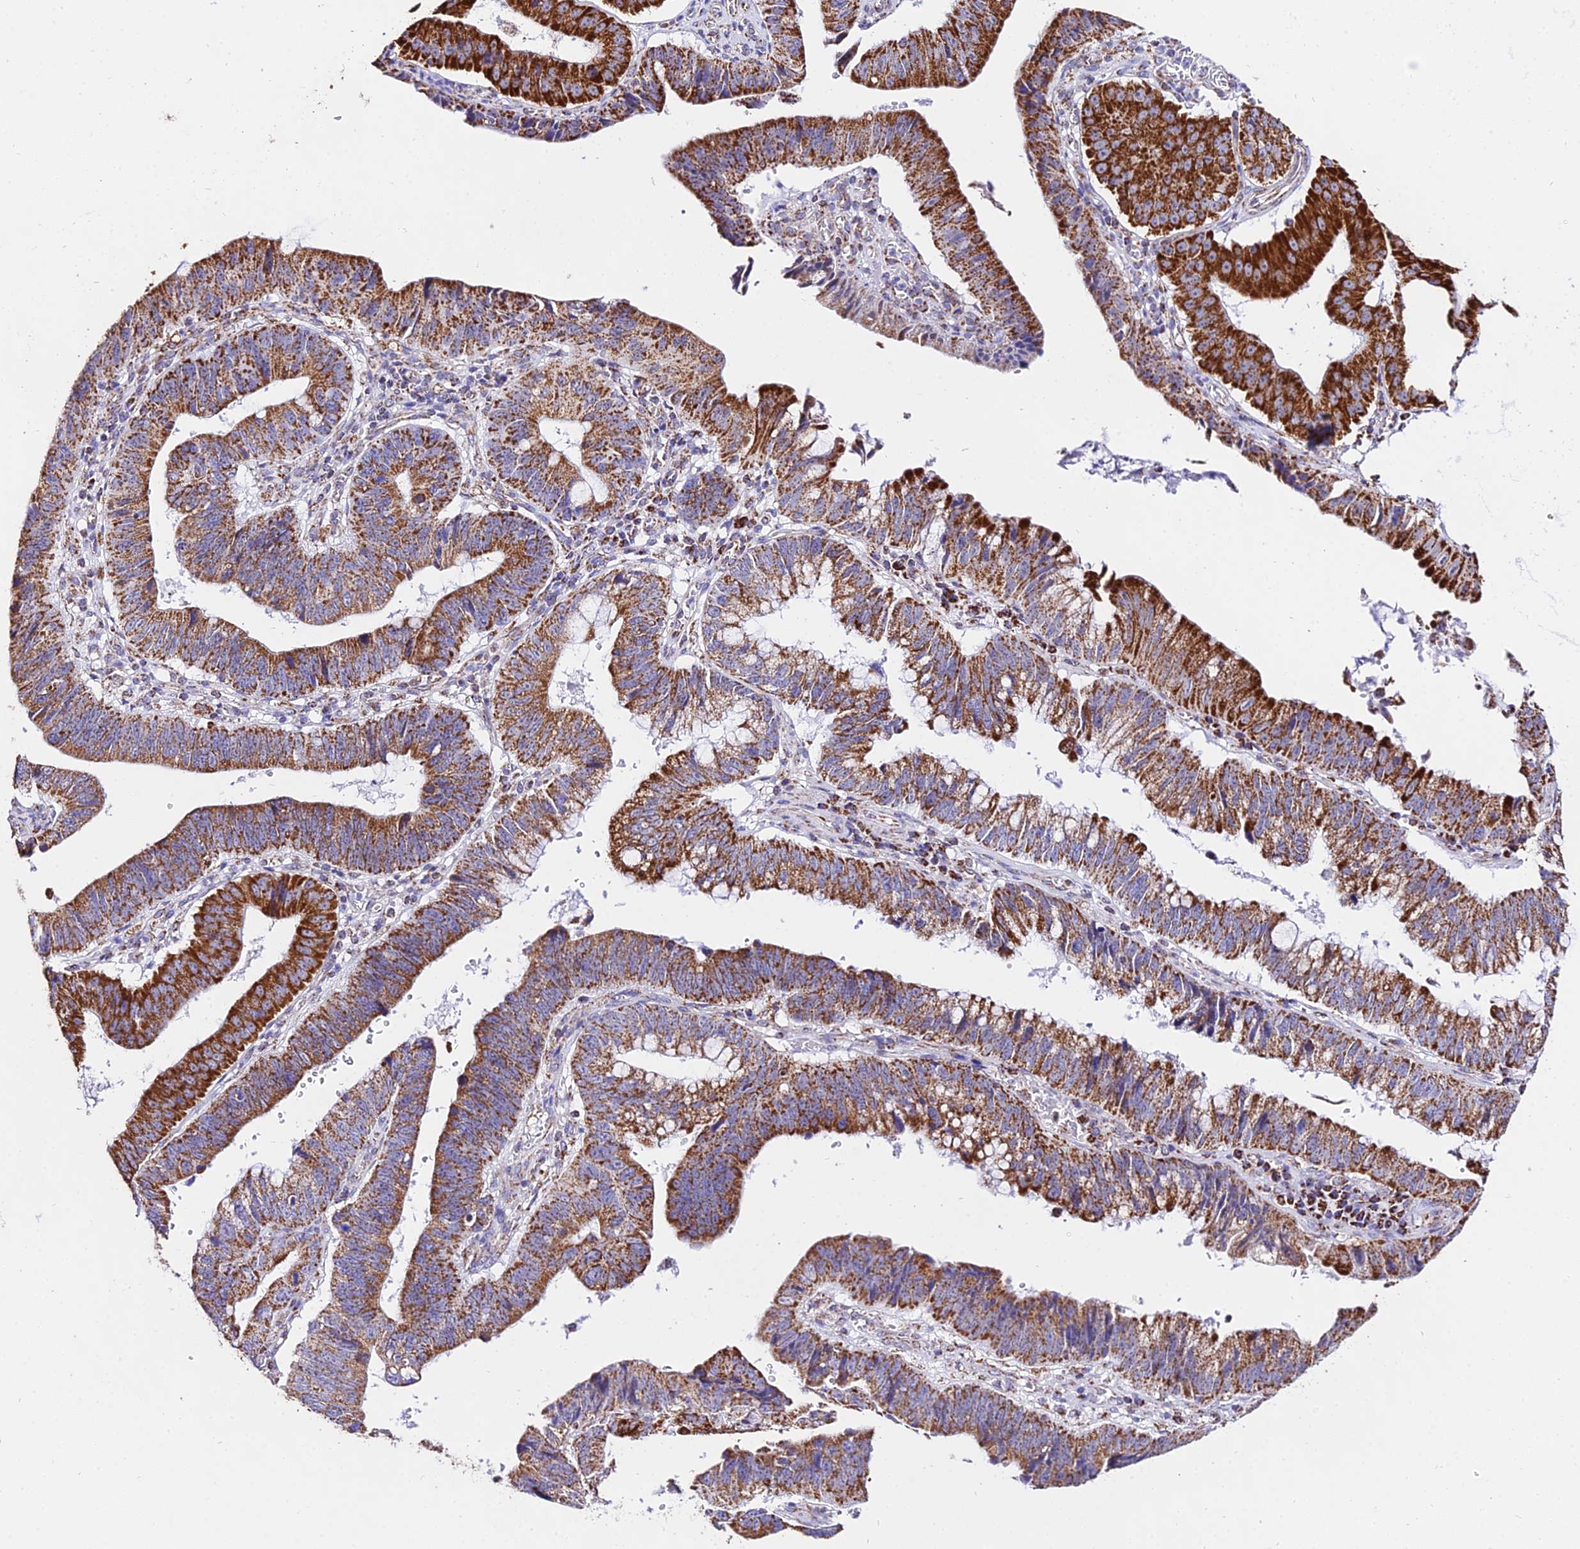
{"staining": {"intensity": "strong", "quantity": ">75%", "location": "cytoplasmic/membranous"}, "tissue": "stomach cancer", "cell_type": "Tumor cells", "image_type": "cancer", "snomed": [{"axis": "morphology", "description": "Adenocarcinoma, NOS"}, {"axis": "topography", "description": "Stomach"}], "caption": "High-power microscopy captured an IHC image of stomach cancer, revealing strong cytoplasmic/membranous positivity in approximately >75% of tumor cells.", "gene": "ATP5PD", "patient": {"sex": "male", "age": 59}}